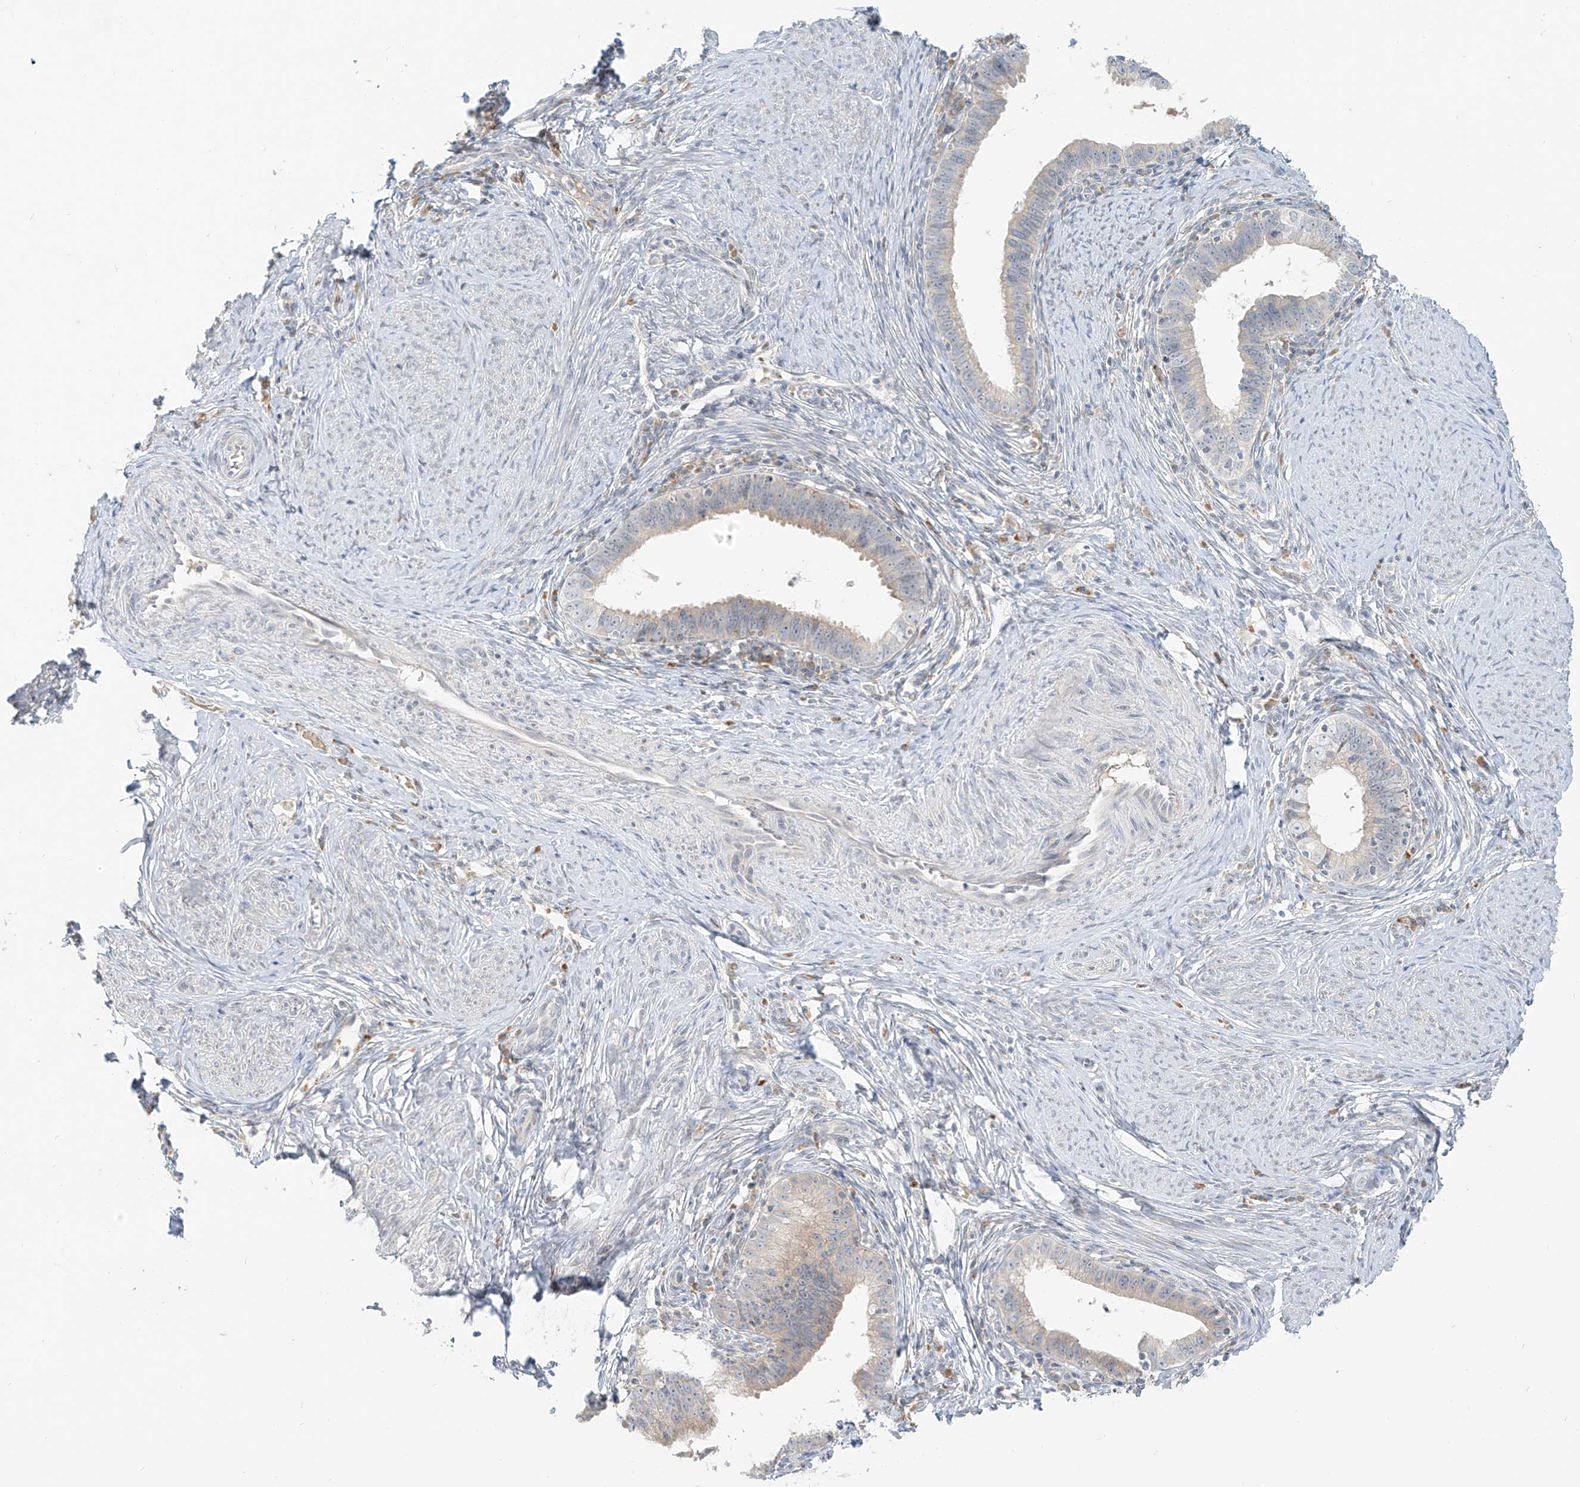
{"staining": {"intensity": "negative", "quantity": "none", "location": "none"}, "tissue": "cervical cancer", "cell_type": "Tumor cells", "image_type": "cancer", "snomed": [{"axis": "morphology", "description": "Adenocarcinoma, NOS"}, {"axis": "topography", "description": "Cervix"}], "caption": "An IHC histopathology image of cervical cancer is shown. There is no staining in tumor cells of cervical cancer.", "gene": "C2orf42", "patient": {"sex": "female", "age": 36}}